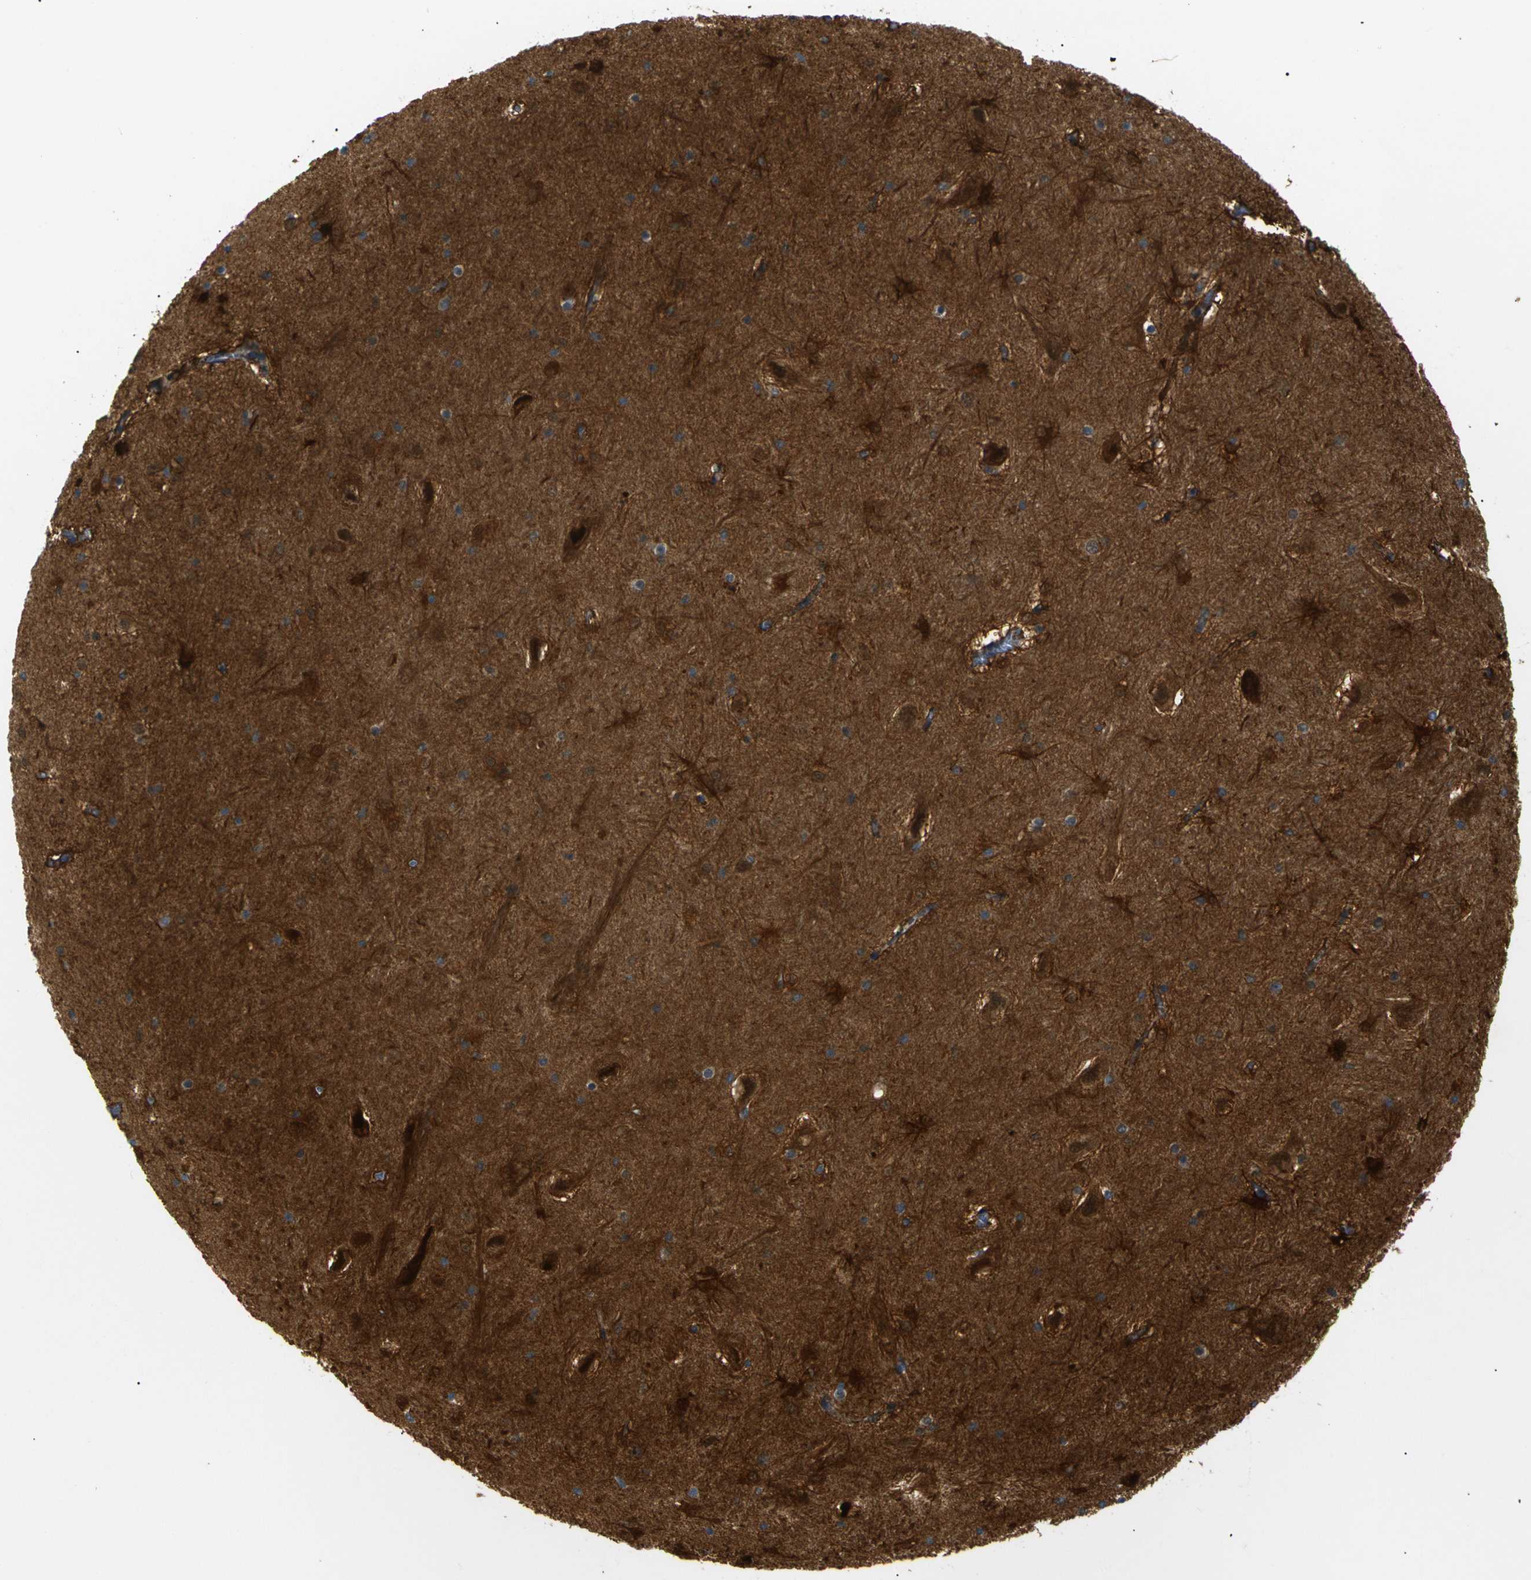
{"staining": {"intensity": "strong", "quantity": ">75%", "location": "cytoplasmic/membranous"}, "tissue": "hippocampus", "cell_type": "Glial cells", "image_type": "normal", "snomed": [{"axis": "morphology", "description": "Normal tissue, NOS"}, {"axis": "topography", "description": "Hippocampus"}], "caption": "Approximately >75% of glial cells in benign hippocampus reveal strong cytoplasmic/membranous protein positivity as visualized by brown immunohistochemical staining.", "gene": "SKP1", "patient": {"sex": "male", "age": 45}}